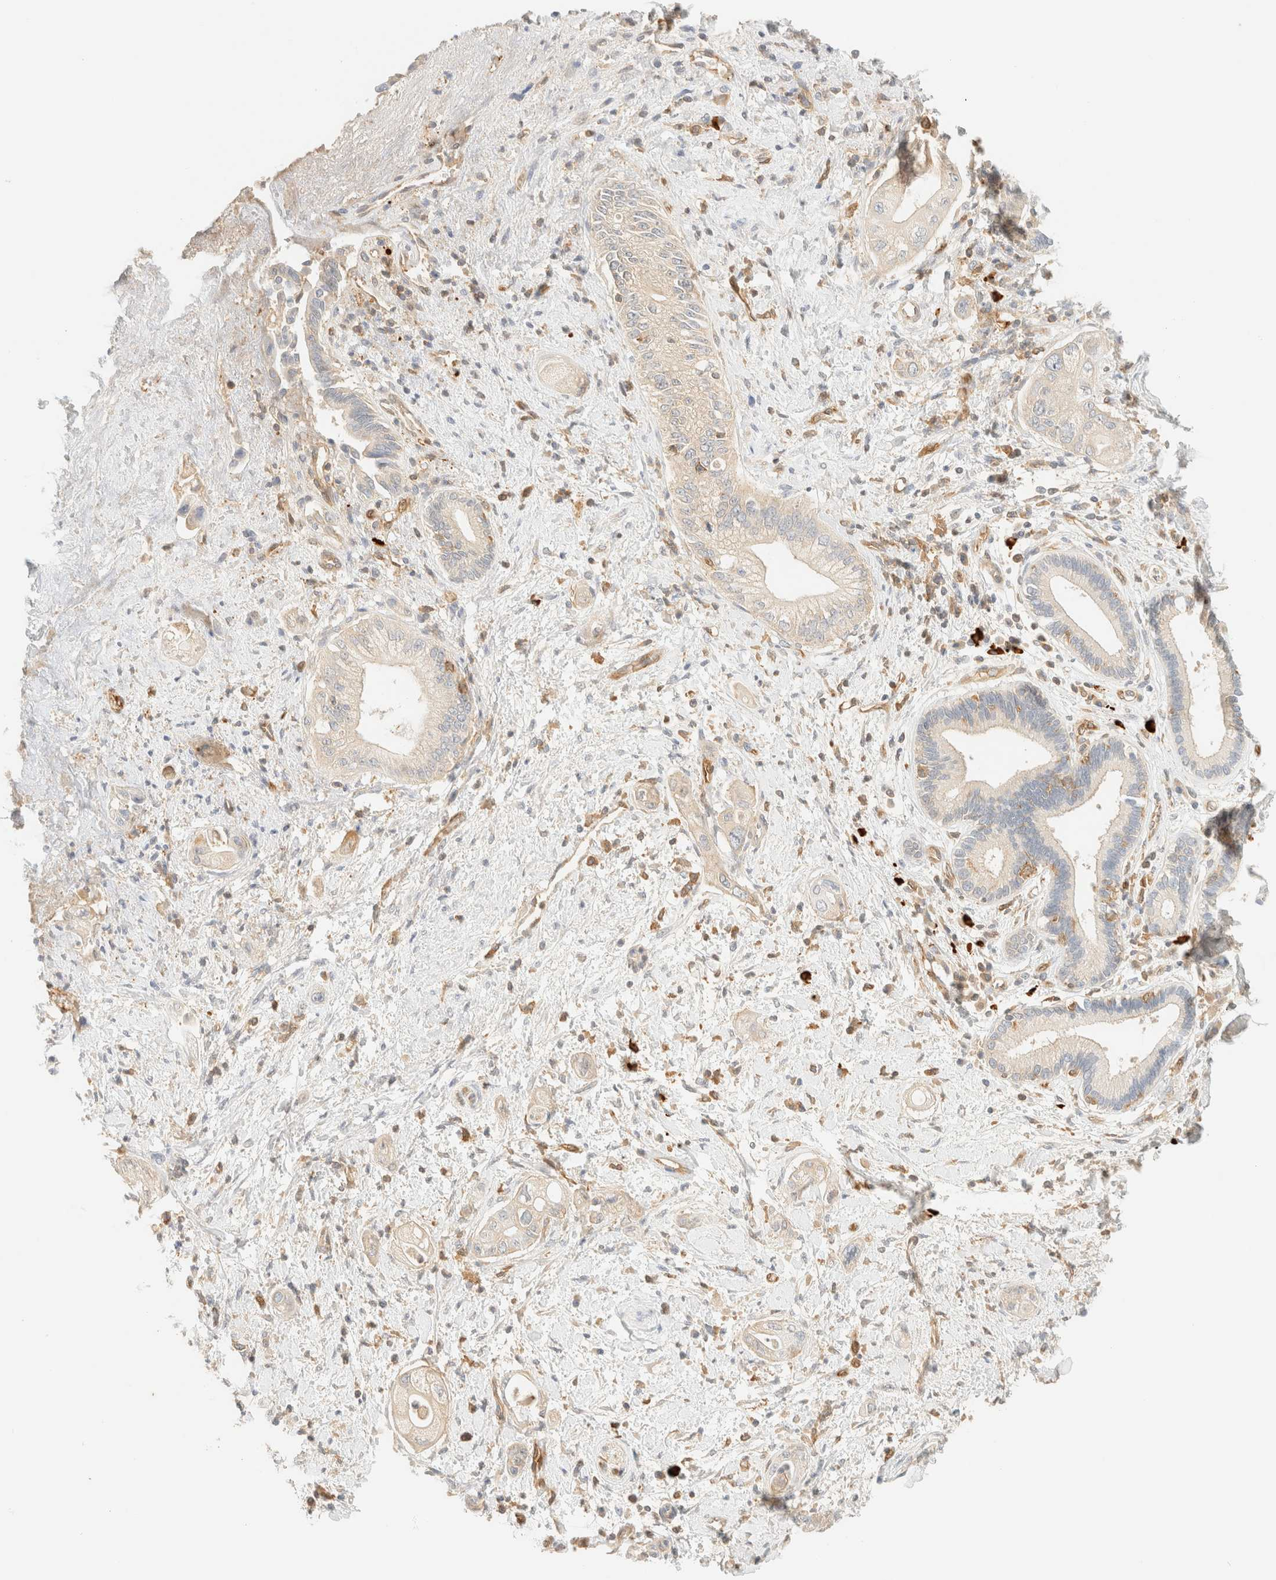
{"staining": {"intensity": "negative", "quantity": "none", "location": "none"}, "tissue": "pancreatic cancer", "cell_type": "Tumor cells", "image_type": "cancer", "snomed": [{"axis": "morphology", "description": "Adenocarcinoma, NOS"}, {"axis": "topography", "description": "Pancreas"}], "caption": "Immunohistochemical staining of human pancreatic cancer reveals no significant staining in tumor cells.", "gene": "FHOD1", "patient": {"sex": "male", "age": 58}}